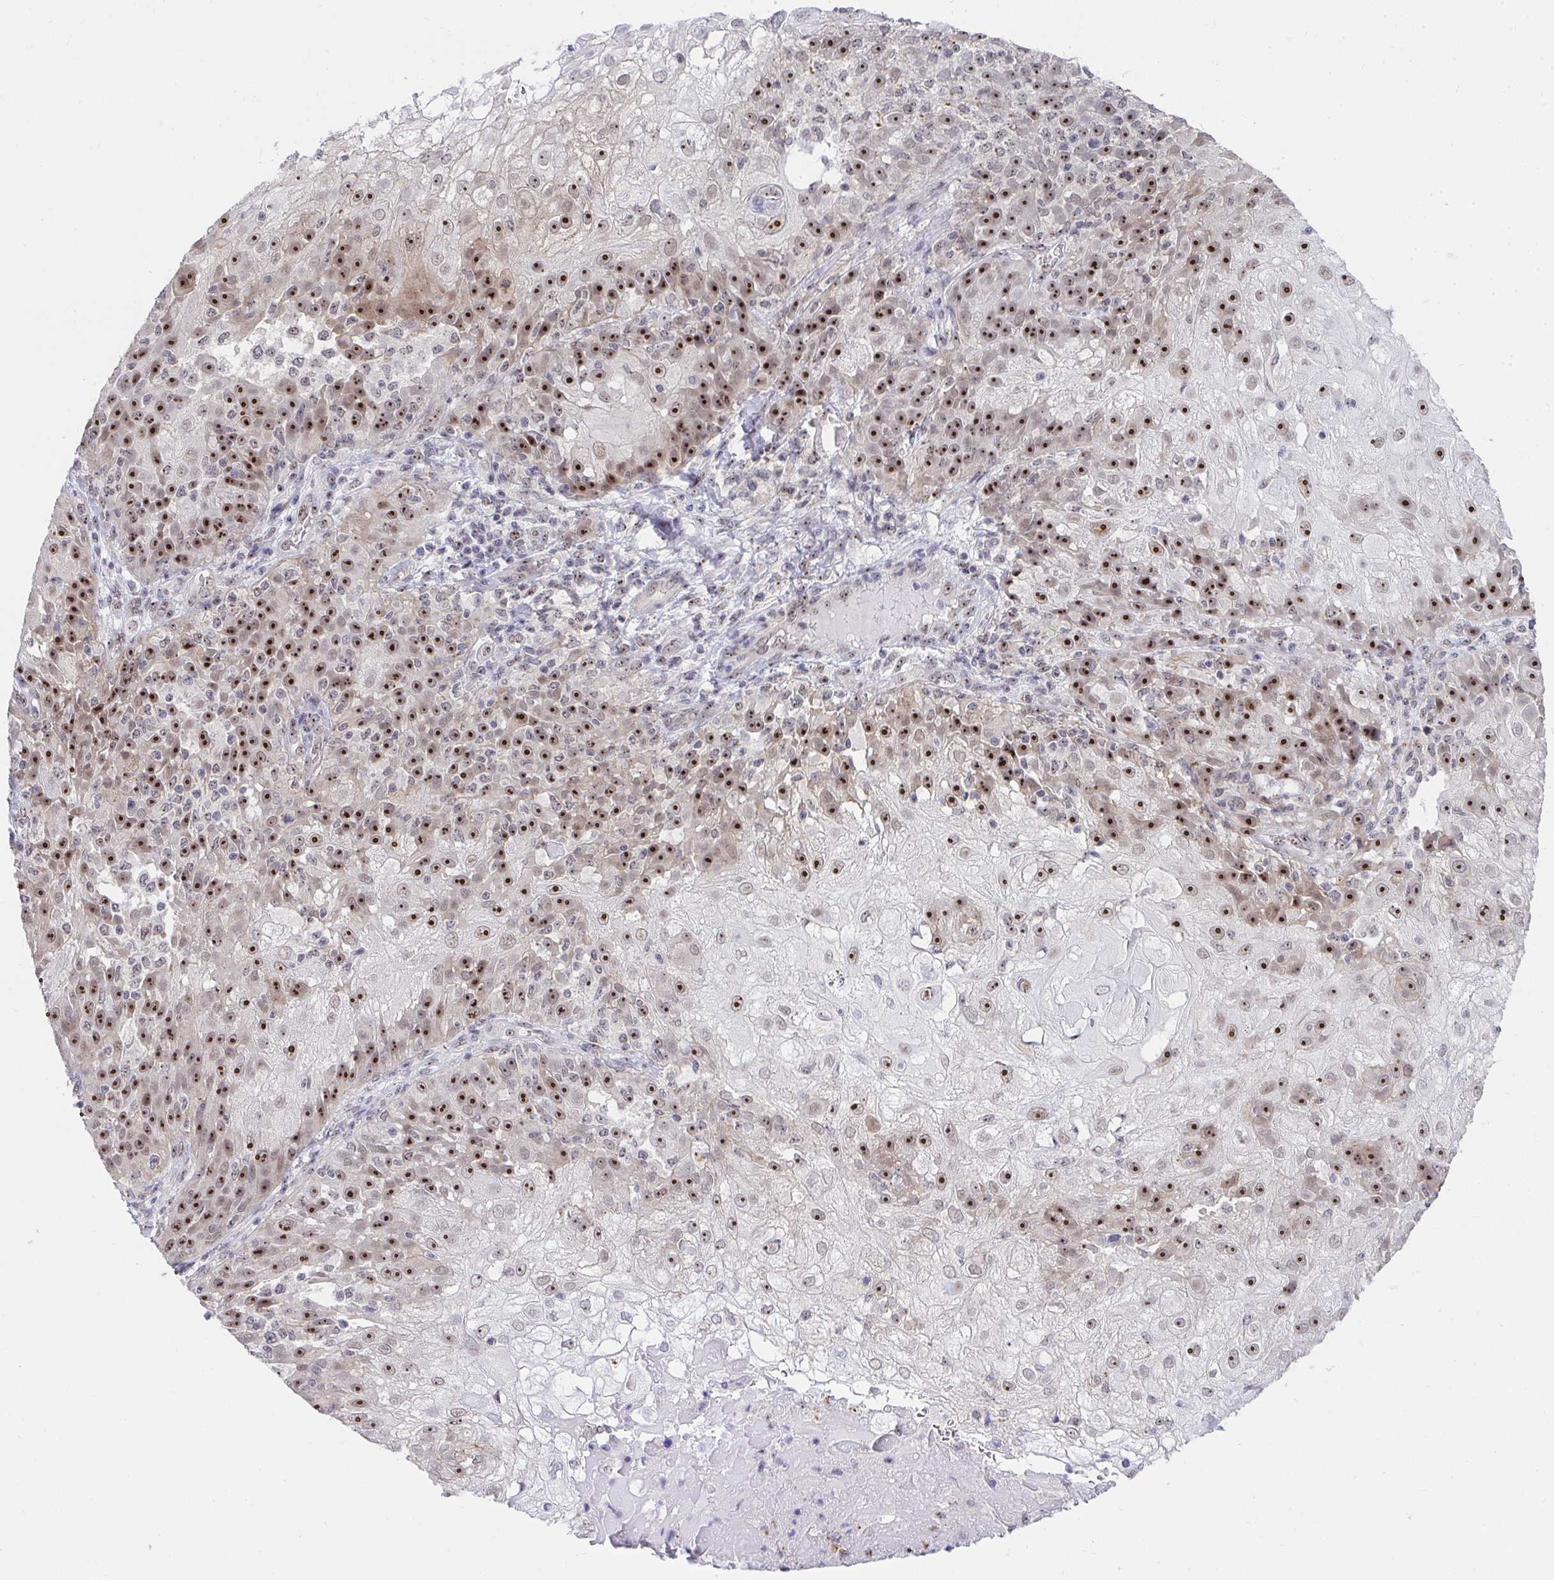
{"staining": {"intensity": "strong", "quantity": "25%-75%", "location": "nuclear"}, "tissue": "skin cancer", "cell_type": "Tumor cells", "image_type": "cancer", "snomed": [{"axis": "morphology", "description": "Normal tissue, NOS"}, {"axis": "morphology", "description": "Squamous cell carcinoma, NOS"}, {"axis": "topography", "description": "Skin"}], "caption": "The immunohistochemical stain labels strong nuclear staining in tumor cells of skin cancer tissue. (Brightfield microscopy of DAB IHC at high magnification).", "gene": "HIRA", "patient": {"sex": "female", "age": 83}}